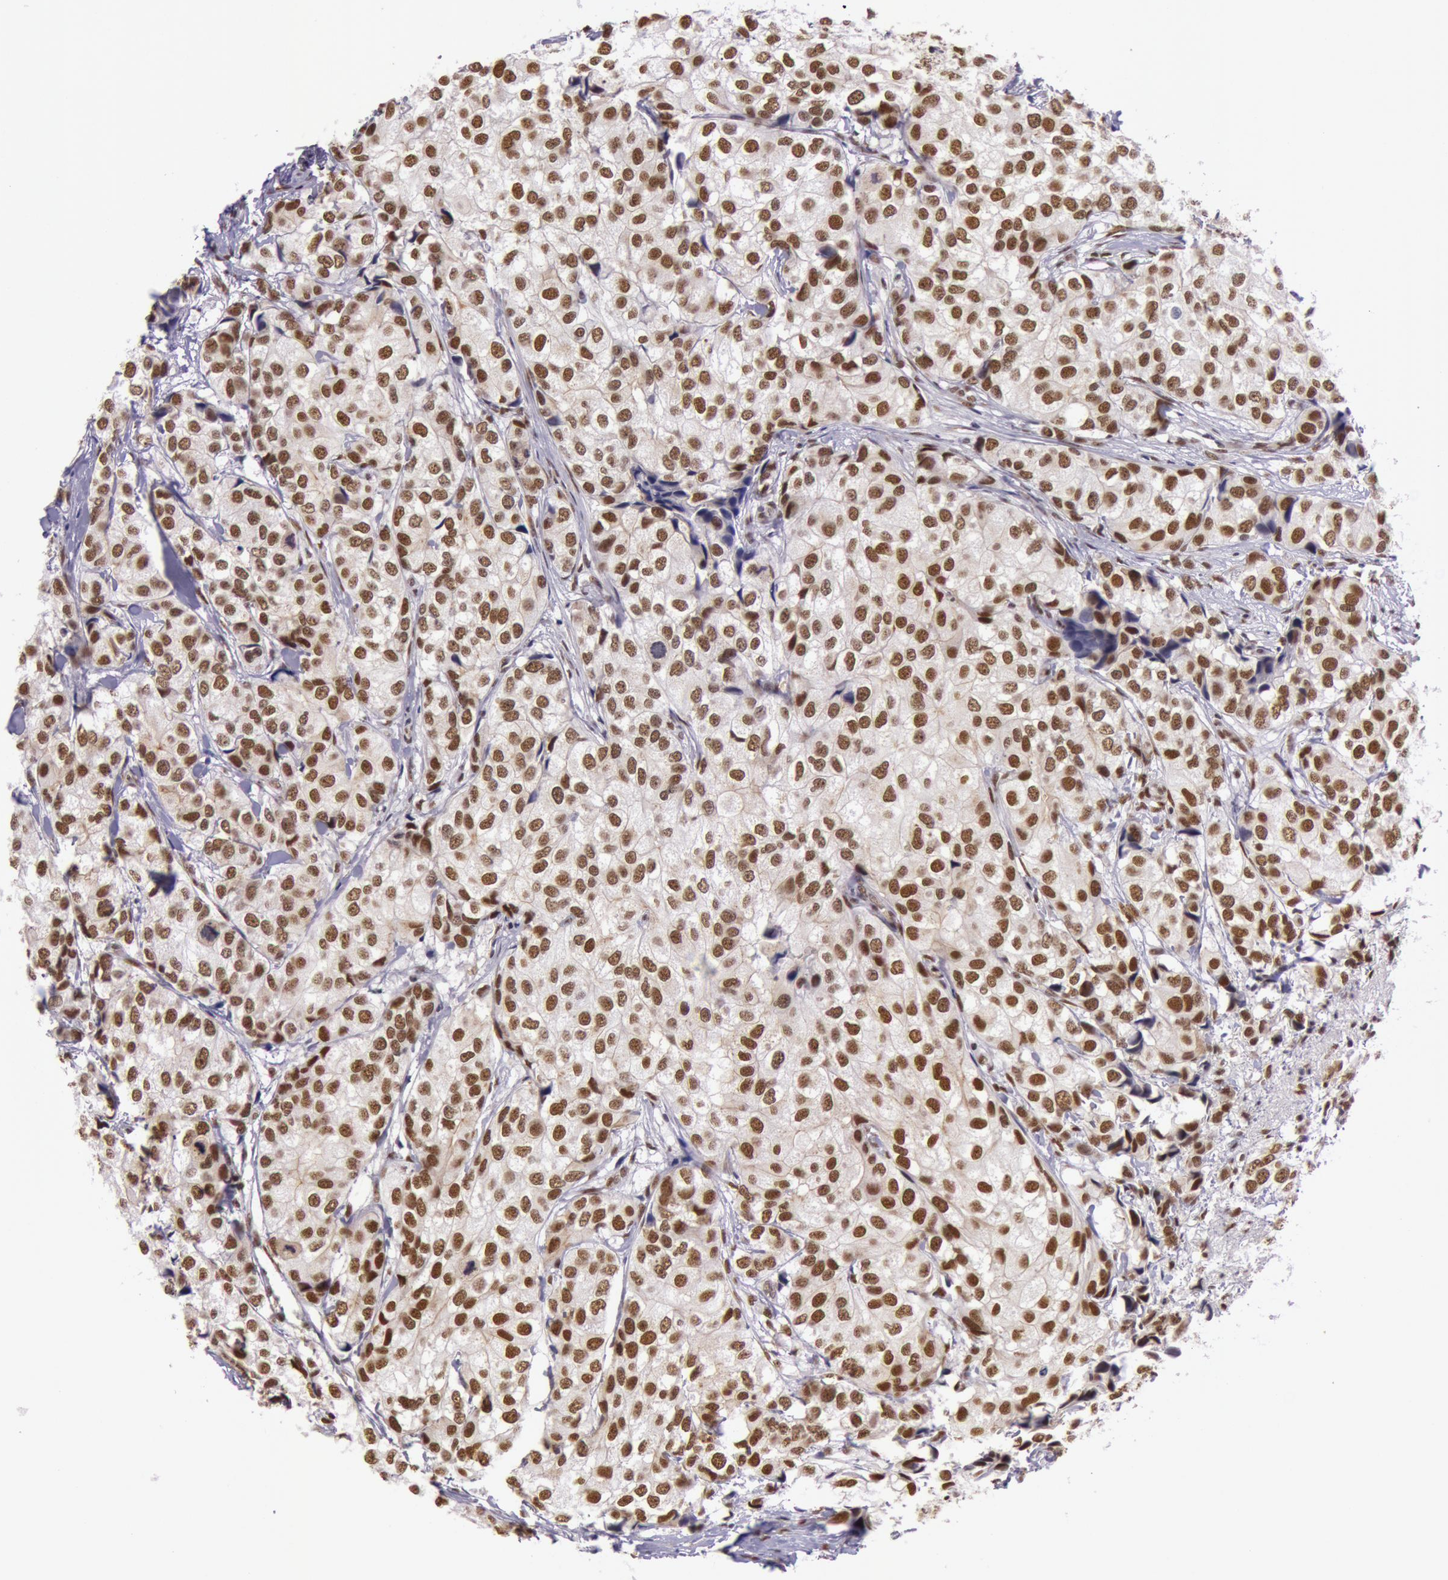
{"staining": {"intensity": "strong", "quantity": ">75%", "location": "nuclear"}, "tissue": "breast cancer", "cell_type": "Tumor cells", "image_type": "cancer", "snomed": [{"axis": "morphology", "description": "Duct carcinoma"}, {"axis": "topography", "description": "Breast"}], "caption": "This is a histology image of immunohistochemistry staining of breast intraductal carcinoma, which shows strong positivity in the nuclear of tumor cells.", "gene": "NBN", "patient": {"sex": "female", "age": 68}}